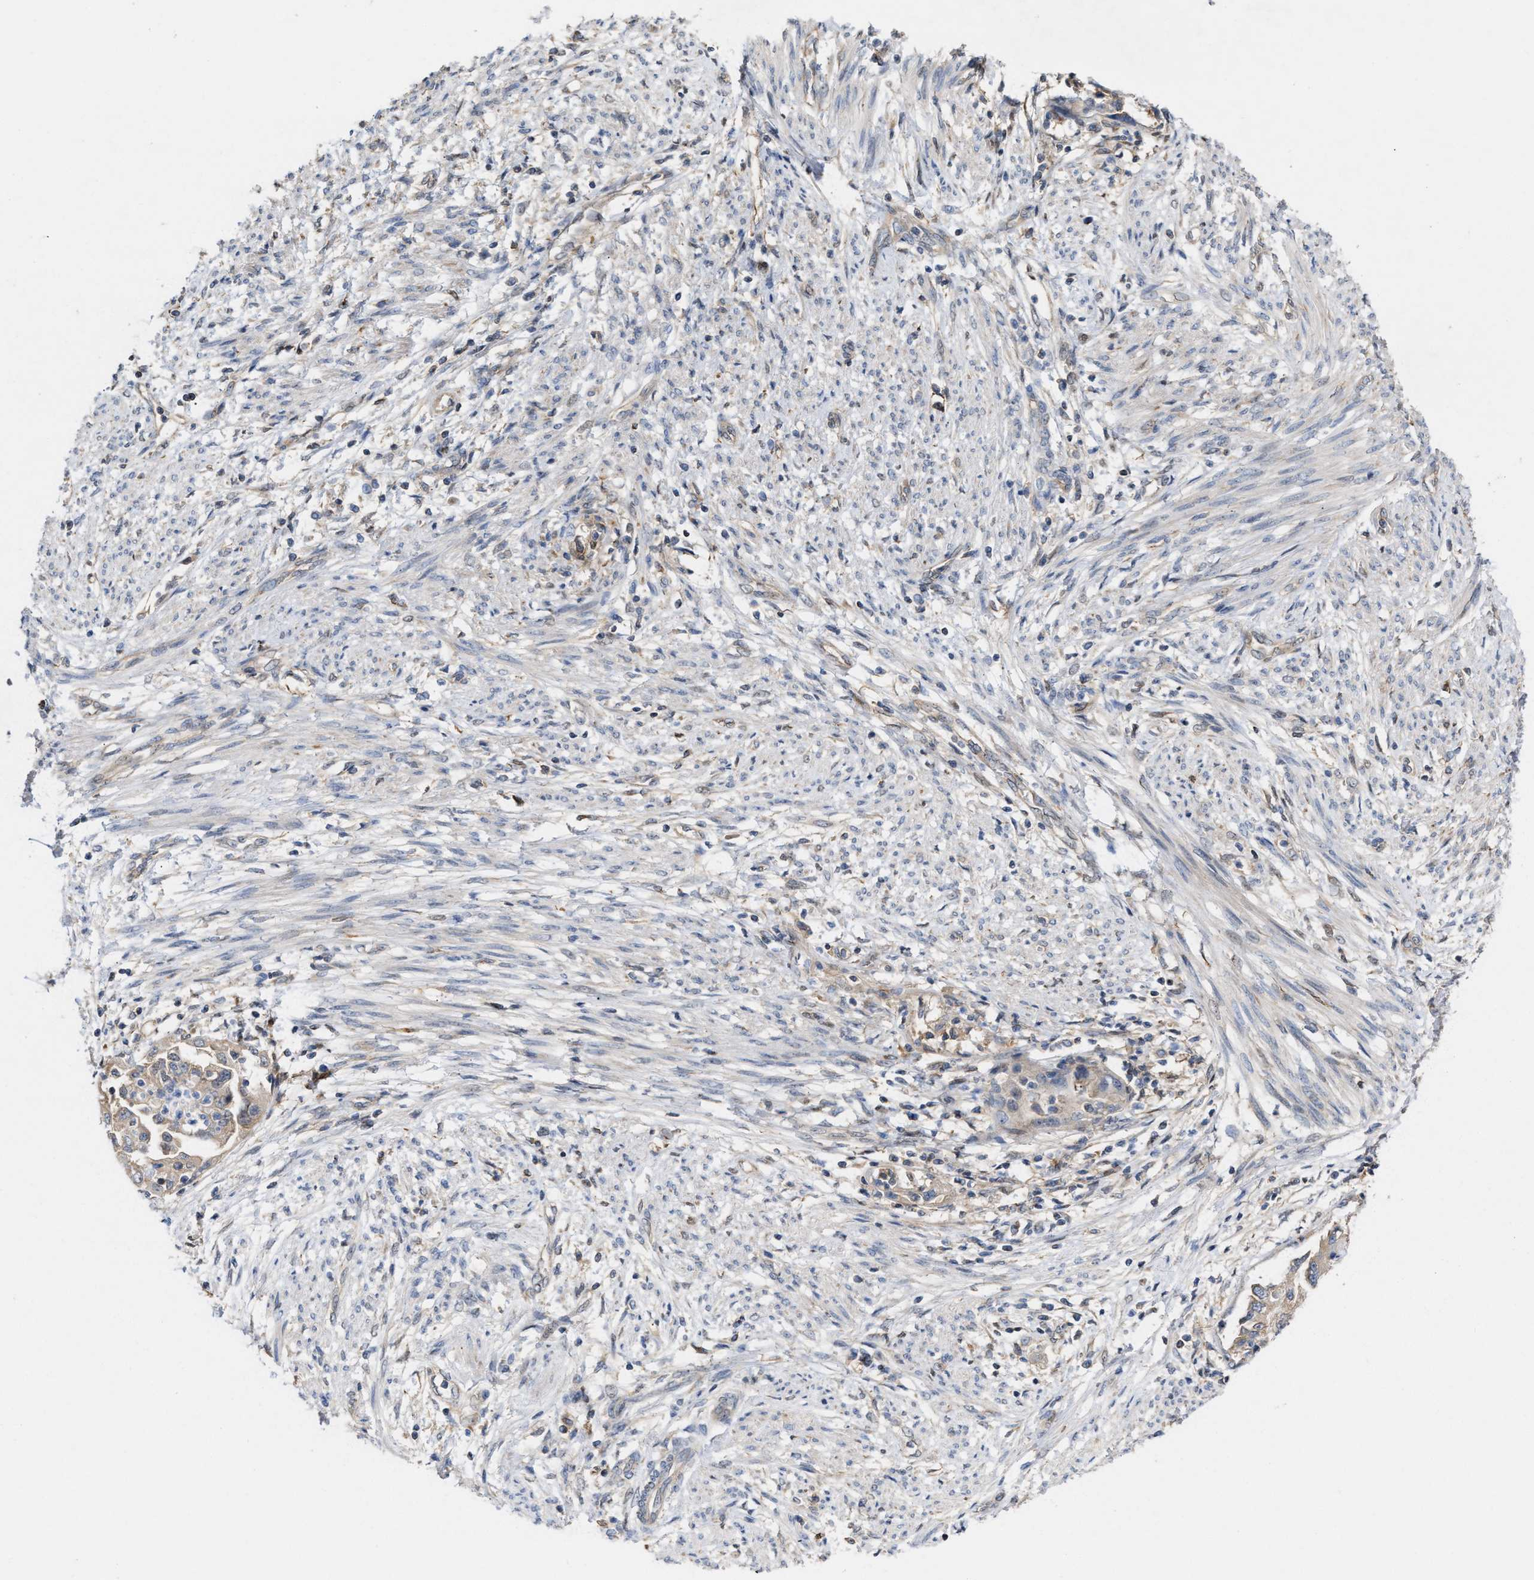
{"staining": {"intensity": "weak", "quantity": "<25%", "location": "cytoplasmic/membranous"}, "tissue": "endometrial cancer", "cell_type": "Tumor cells", "image_type": "cancer", "snomed": [{"axis": "morphology", "description": "Adenocarcinoma, NOS"}, {"axis": "topography", "description": "Endometrium"}], "caption": "Tumor cells show no significant protein expression in adenocarcinoma (endometrial).", "gene": "BBLN", "patient": {"sex": "female", "age": 85}}